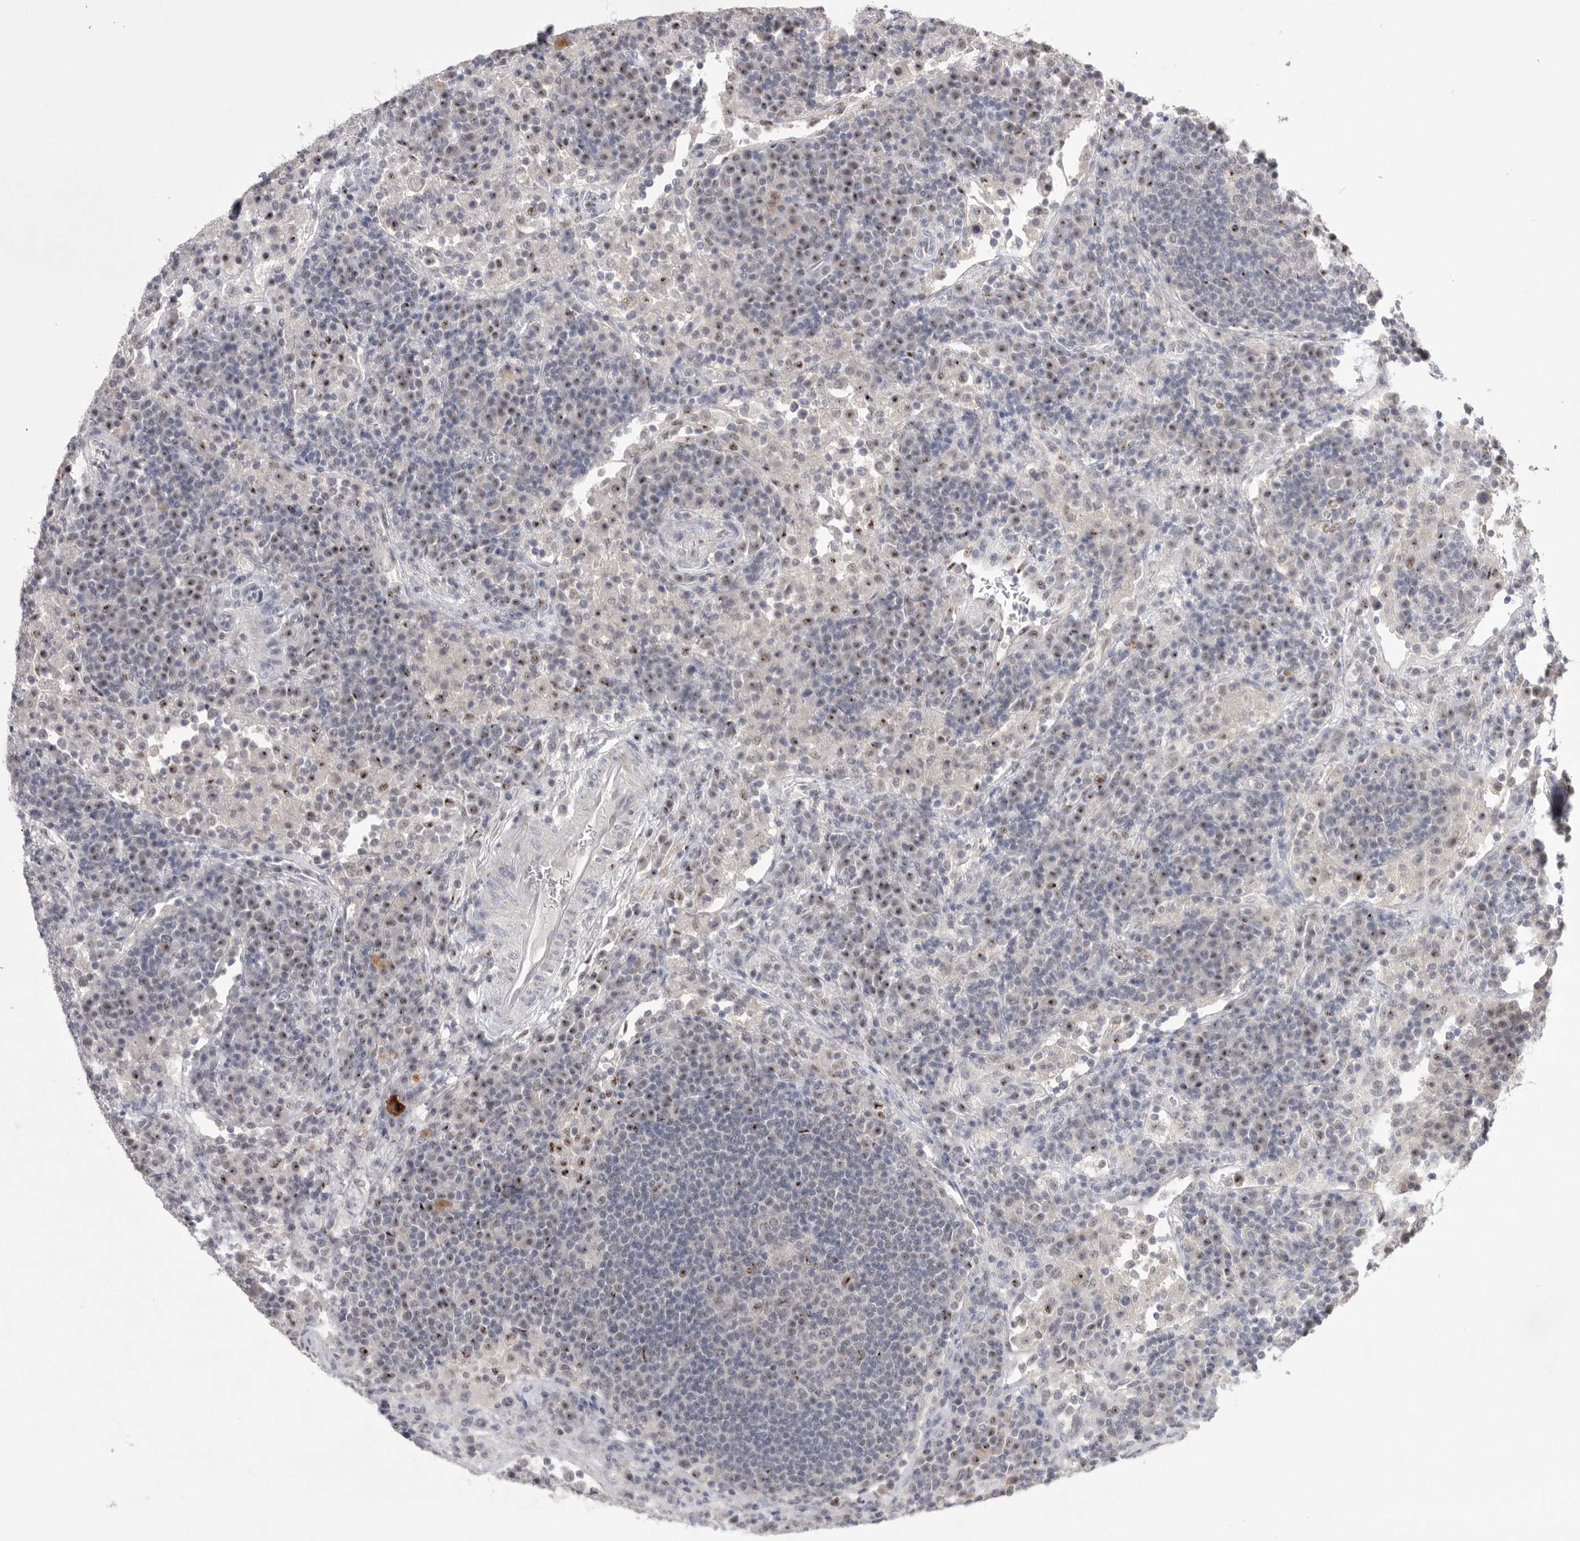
{"staining": {"intensity": "weak", "quantity": "25%-75%", "location": "nuclear"}, "tissue": "lymph node", "cell_type": "Germinal center cells", "image_type": "normal", "snomed": [{"axis": "morphology", "description": "Normal tissue, NOS"}, {"axis": "topography", "description": "Lymph node"}], "caption": "The photomicrograph reveals a brown stain indicating the presence of a protein in the nuclear of germinal center cells in lymph node.", "gene": "HUS1", "patient": {"sex": "female", "age": 53}}